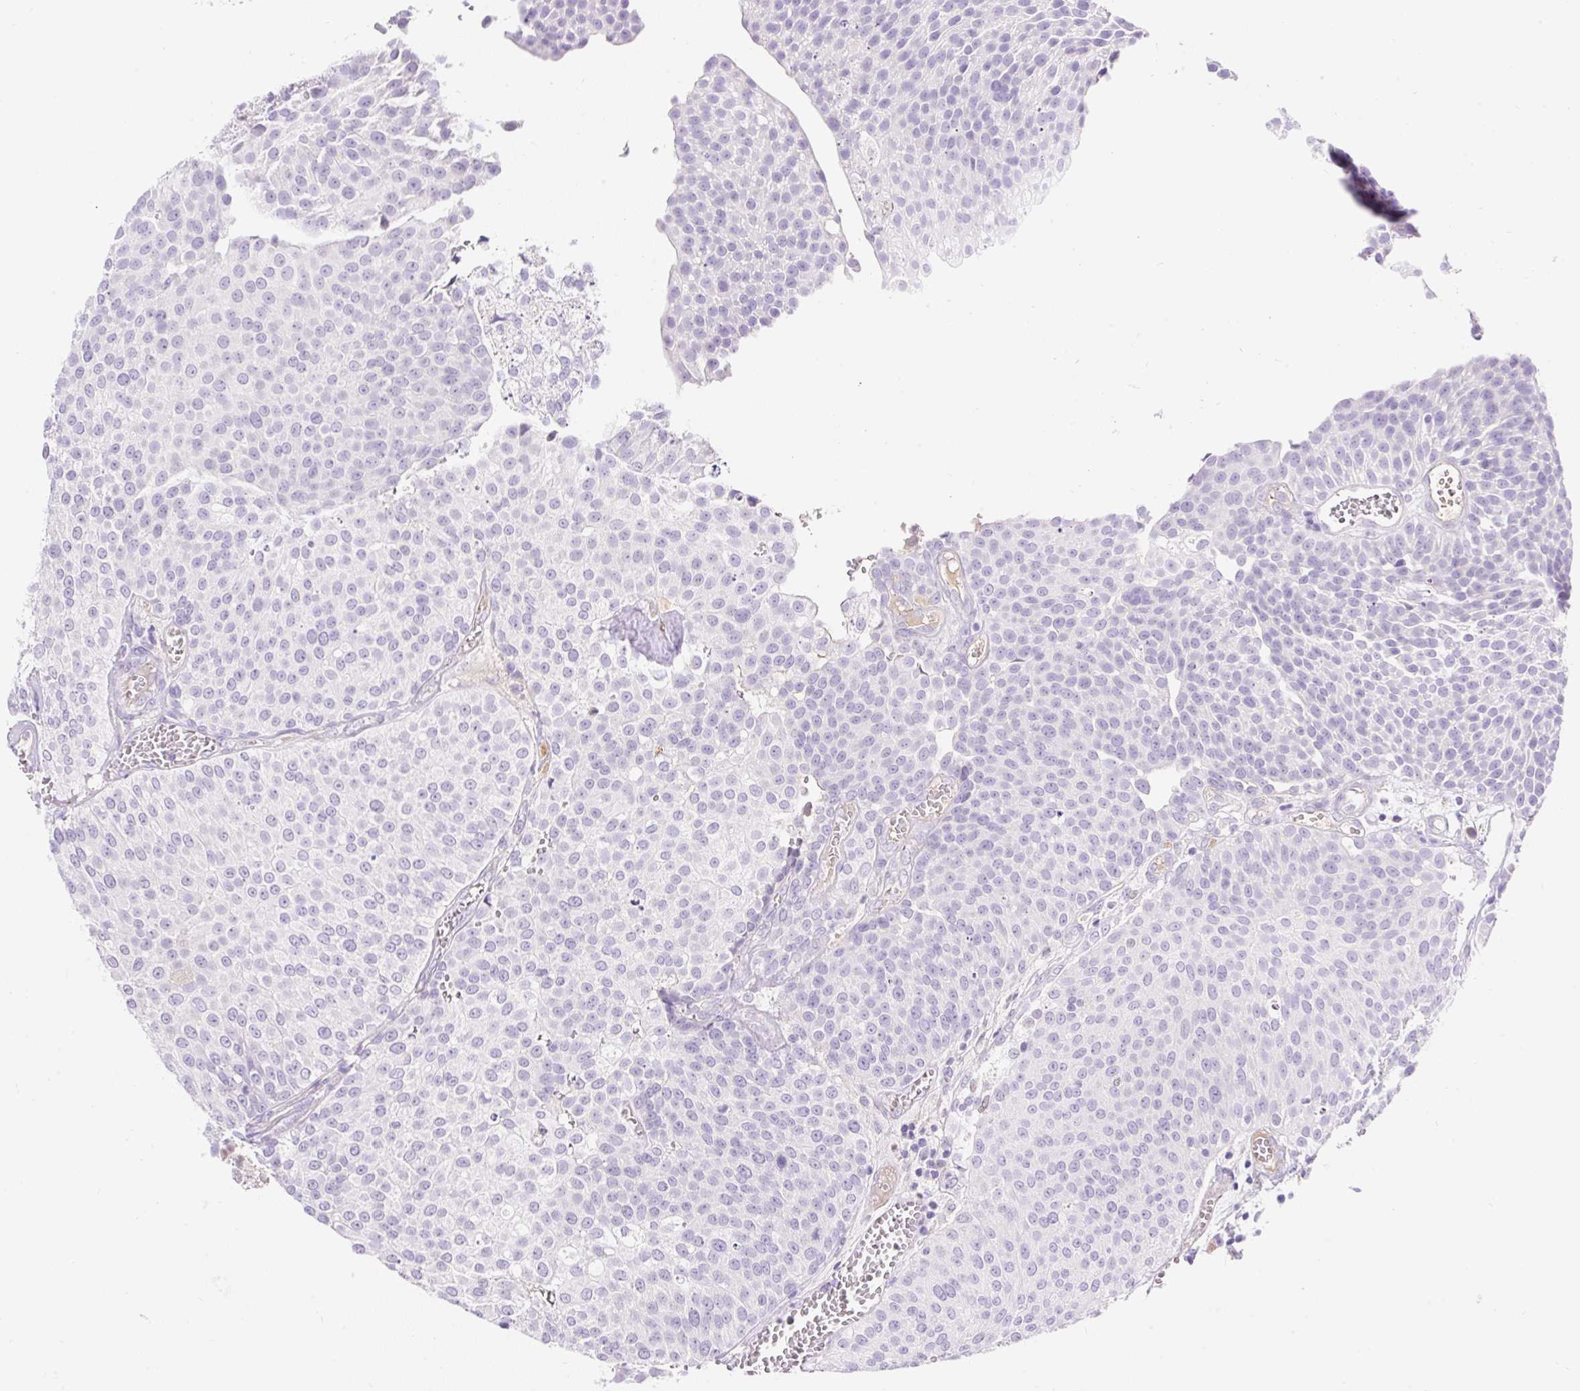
{"staining": {"intensity": "negative", "quantity": "none", "location": "none"}, "tissue": "urothelial cancer", "cell_type": "Tumor cells", "image_type": "cancer", "snomed": [{"axis": "morphology", "description": "Urothelial carcinoma, Low grade"}, {"axis": "topography", "description": "Urinary bladder"}], "caption": "High power microscopy photomicrograph of an immunohistochemistry (IHC) micrograph of urothelial cancer, revealing no significant expression in tumor cells.", "gene": "TMEM150C", "patient": {"sex": "female", "age": 79}}